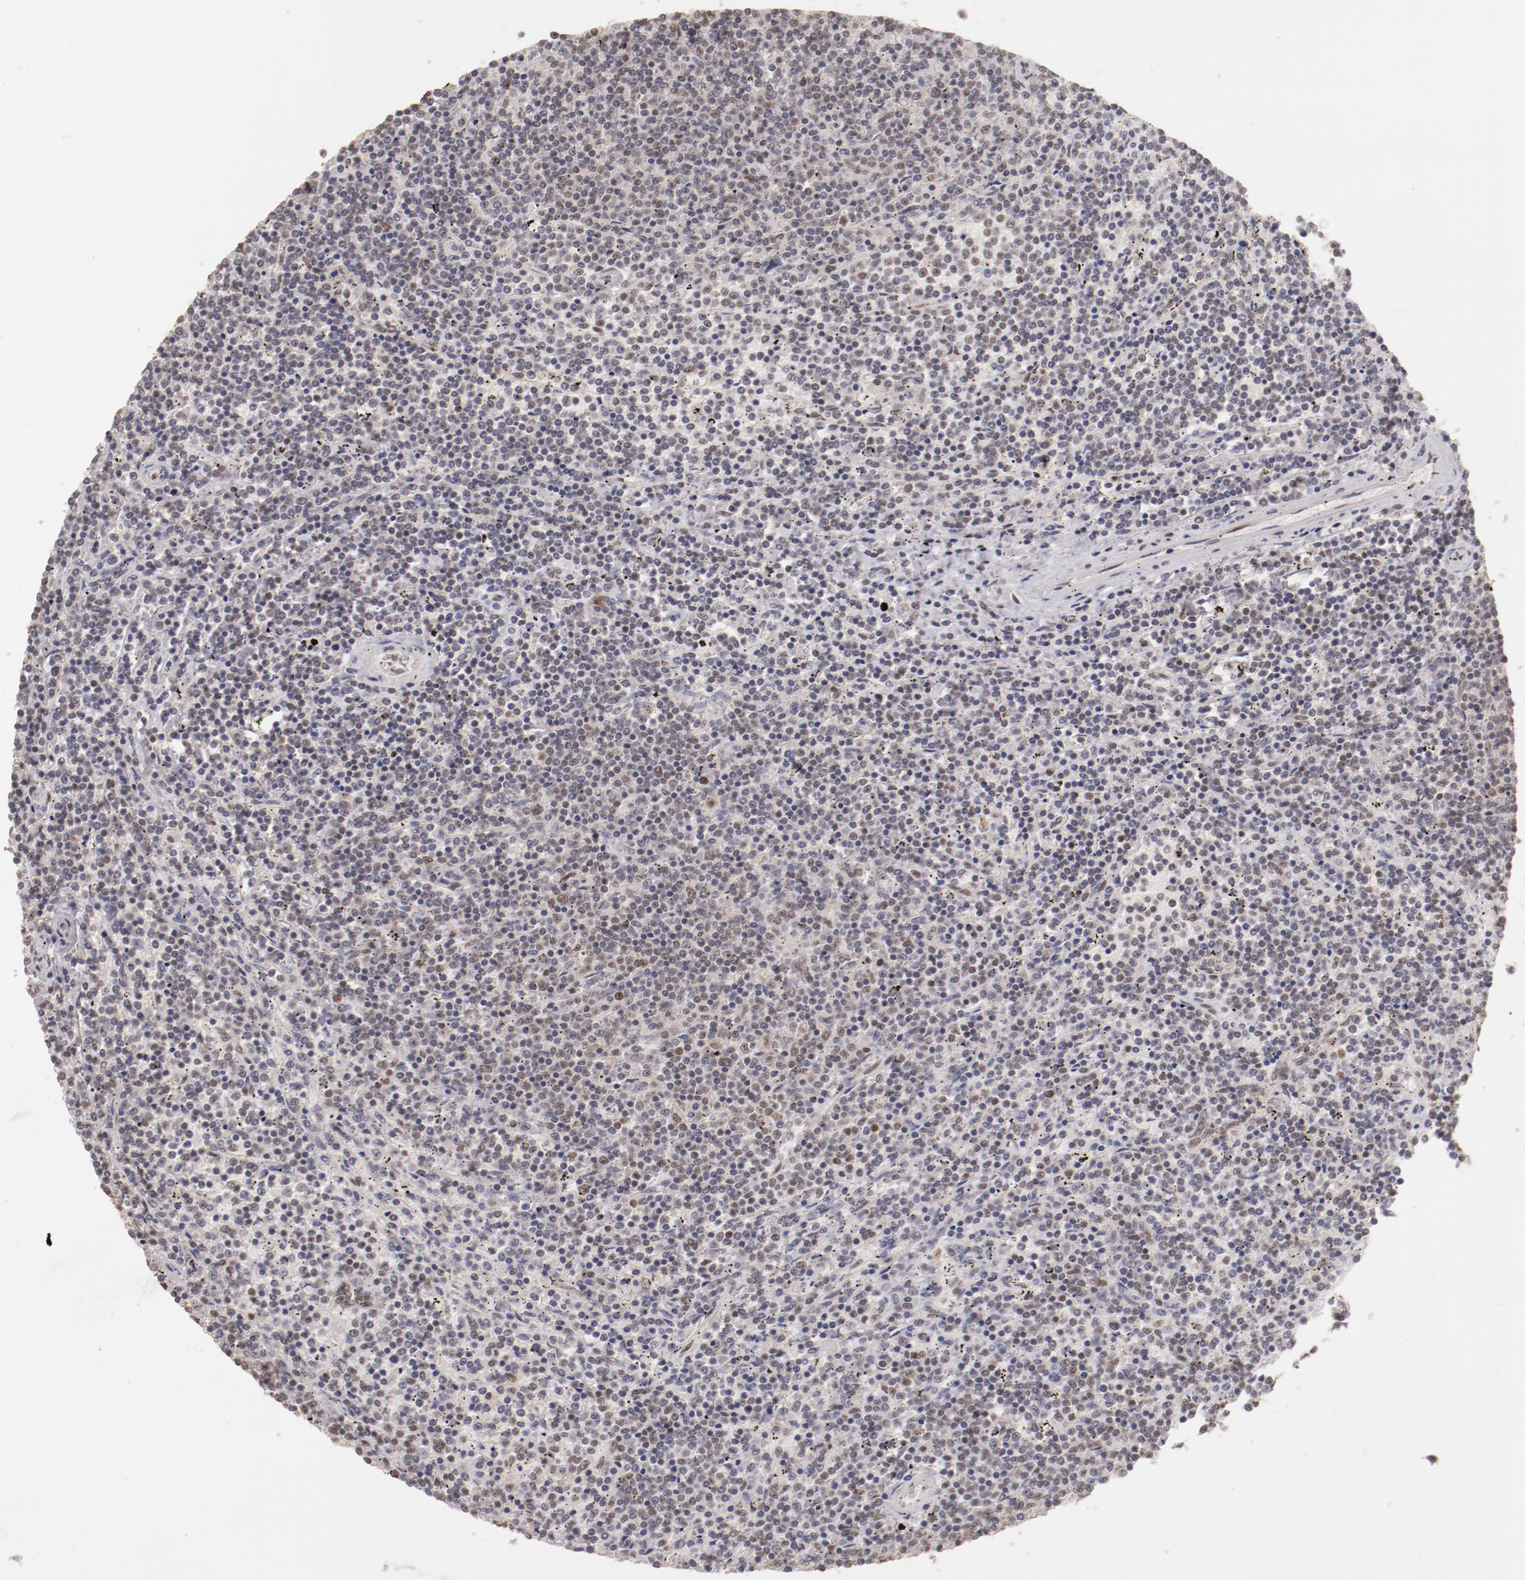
{"staining": {"intensity": "weak", "quantity": "<25%", "location": "nuclear"}, "tissue": "lymphoma", "cell_type": "Tumor cells", "image_type": "cancer", "snomed": [{"axis": "morphology", "description": "Malignant lymphoma, non-Hodgkin's type, Low grade"}, {"axis": "topography", "description": "Spleen"}], "caption": "The image displays no significant positivity in tumor cells of low-grade malignant lymphoma, non-Hodgkin's type.", "gene": "CLOCK", "patient": {"sex": "female", "age": 50}}